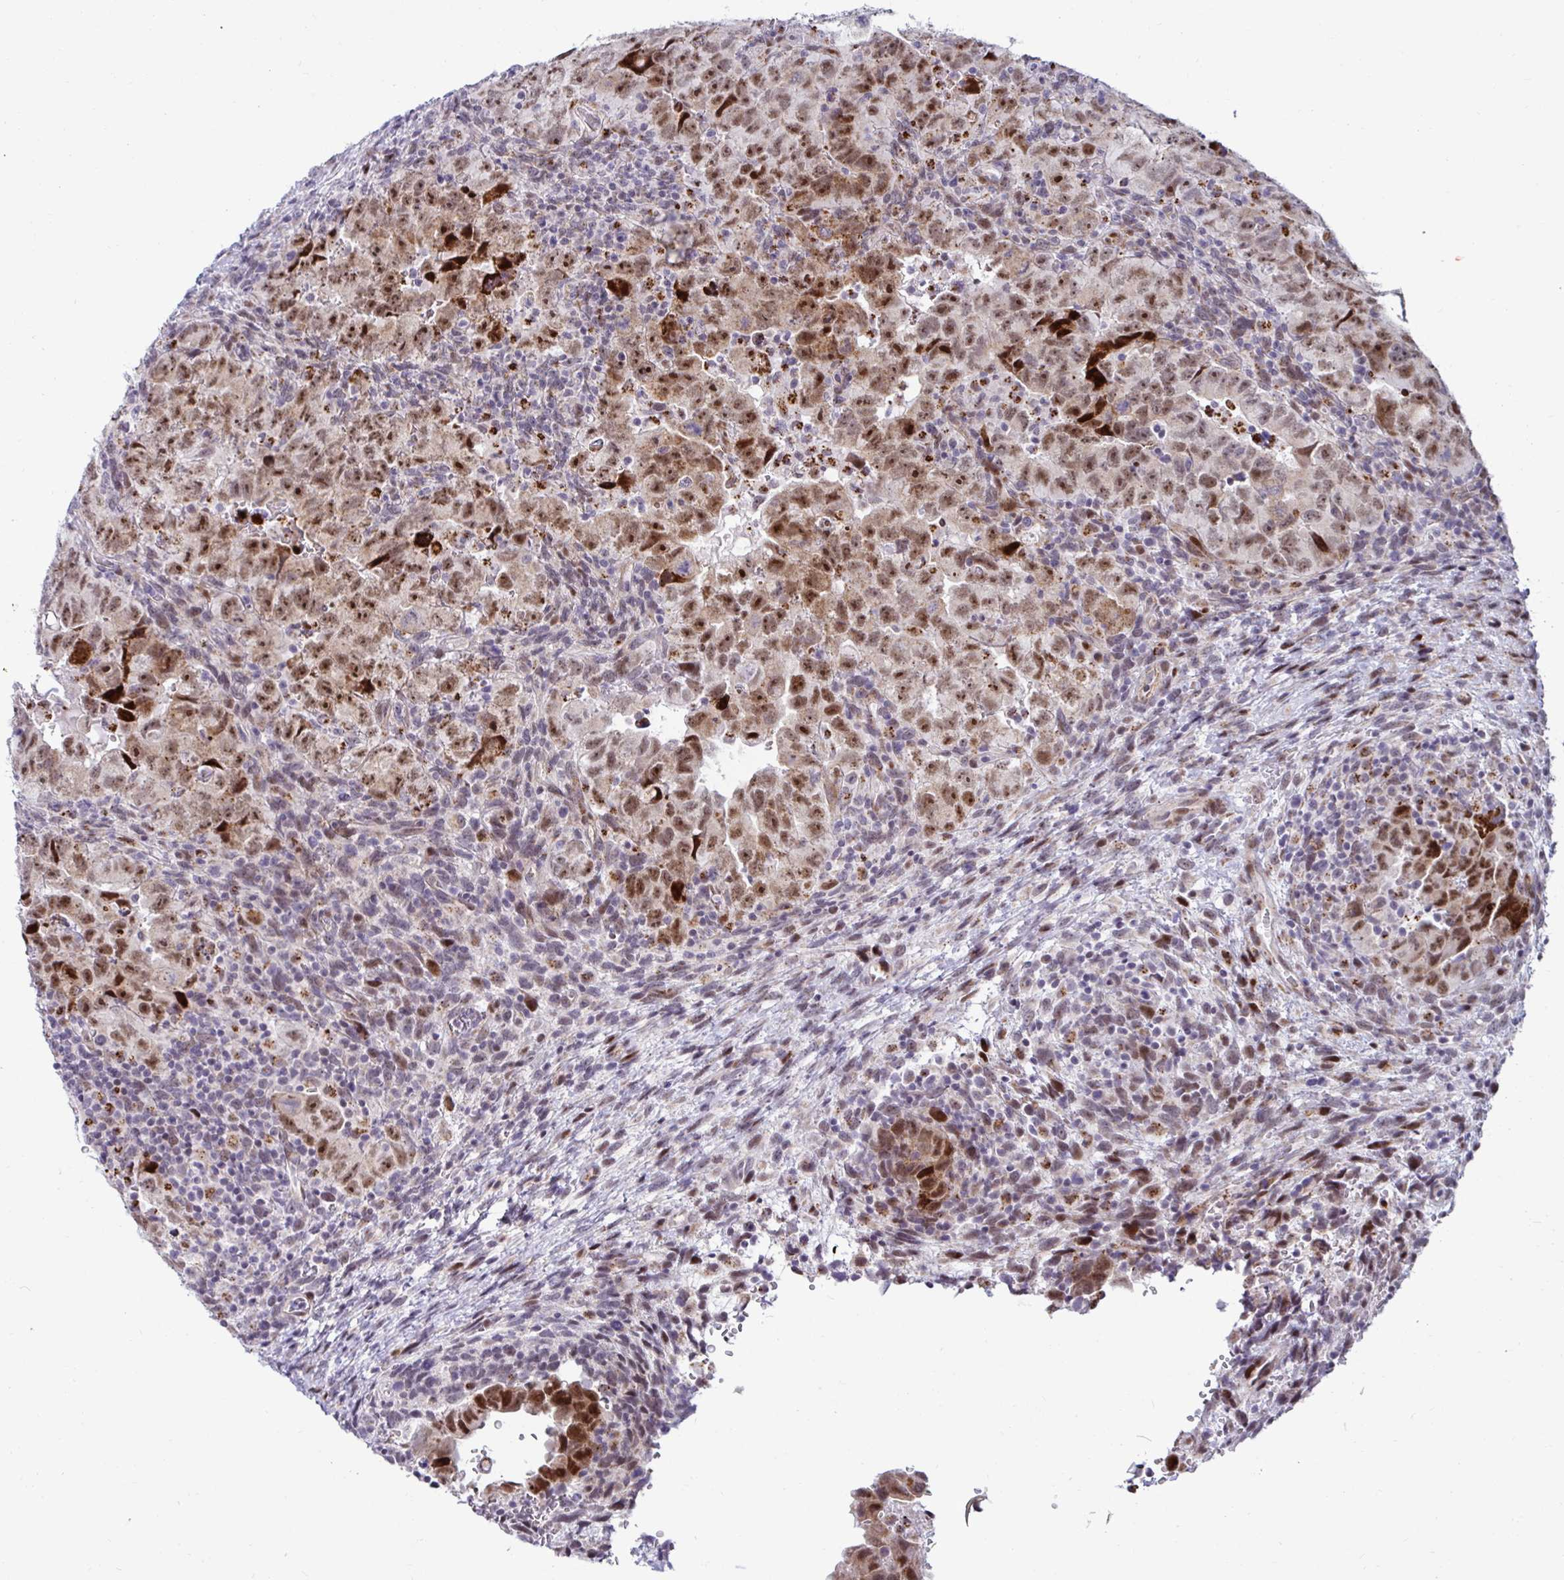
{"staining": {"intensity": "moderate", "quantity": ">75%", "location": "nuclear"}, "tissue": "testis cancer", "cell_type": "Tumor cells", "image_type": "cancer", "snomed": [{"axis": "morphology", "description": "Carcinoma, Embryonal, NOS"}, {"axis": "topography", "description": "Testis"}], "caption": "Moderate nuclear protein staining is seen in approximately >75% of tumor cells in testis cancer. (IHC, brightfield microscopy, high magnification).", "gene": "DZIP1", "patient": {"sex": "male", "age": 24}}